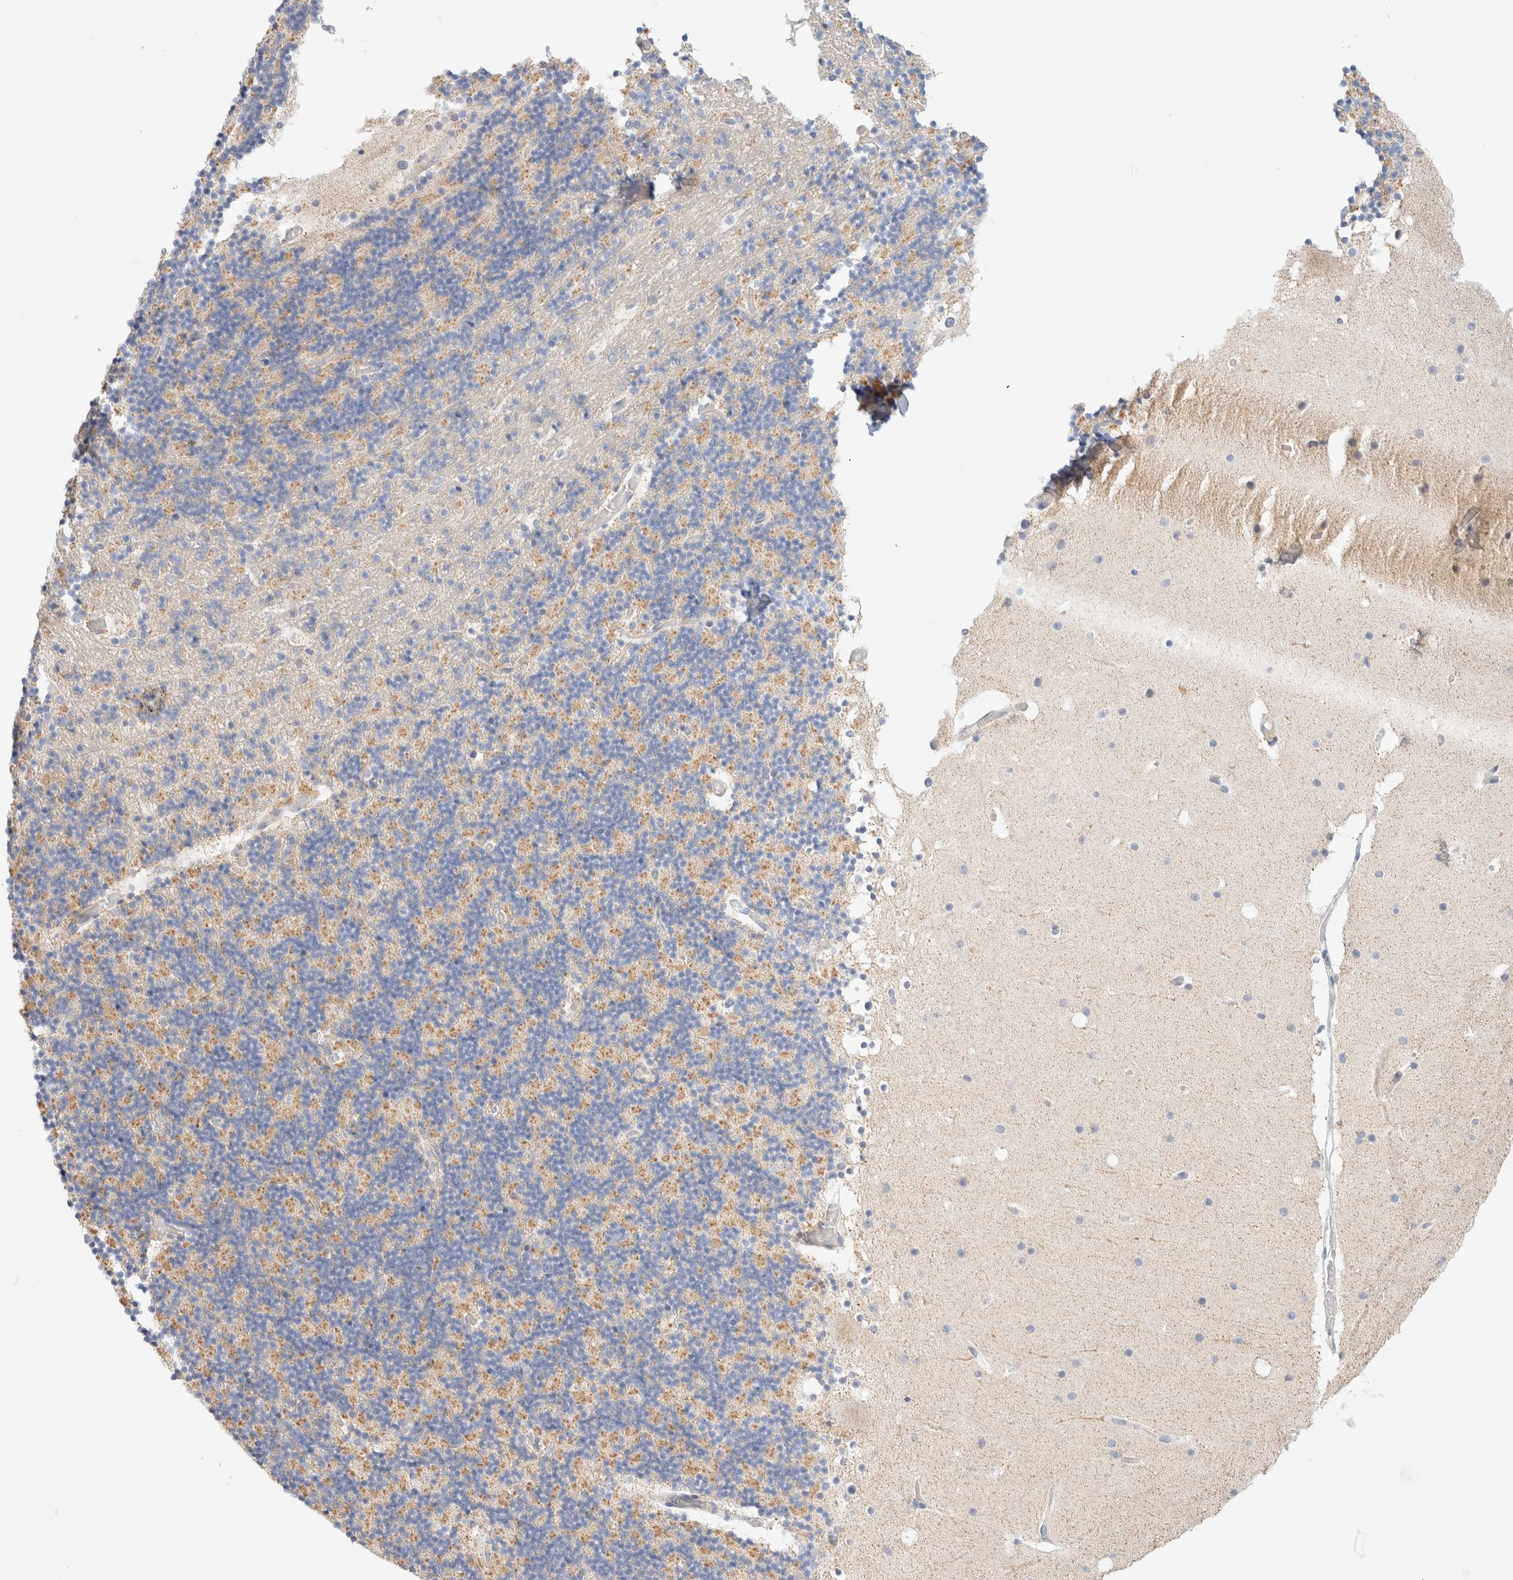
{"staining": {"intensity": "weak", "quantity": ">75%", "location": "cytoplasmic/membranous"}, "tissue": "cerebellum", "cell_type": "Cells in granular layer", "image_type": "normal", "snomed": [{"axis": "morphology", "description": "Normal tissue, NOS"}, {"axis": "topography", "description": "Cerebellum"}], "caption": "Protein staining of unremarkable cerebellum displays weak cytoplasmic/membranous staining in about >75% of cells in granular layer. (Stains: DAB in brown, nuclei in blue, Microscopy: brightfield microscopy at high magnification).", "gene": "HDHD3", "patient": {"sex": "male", "age": 57}}